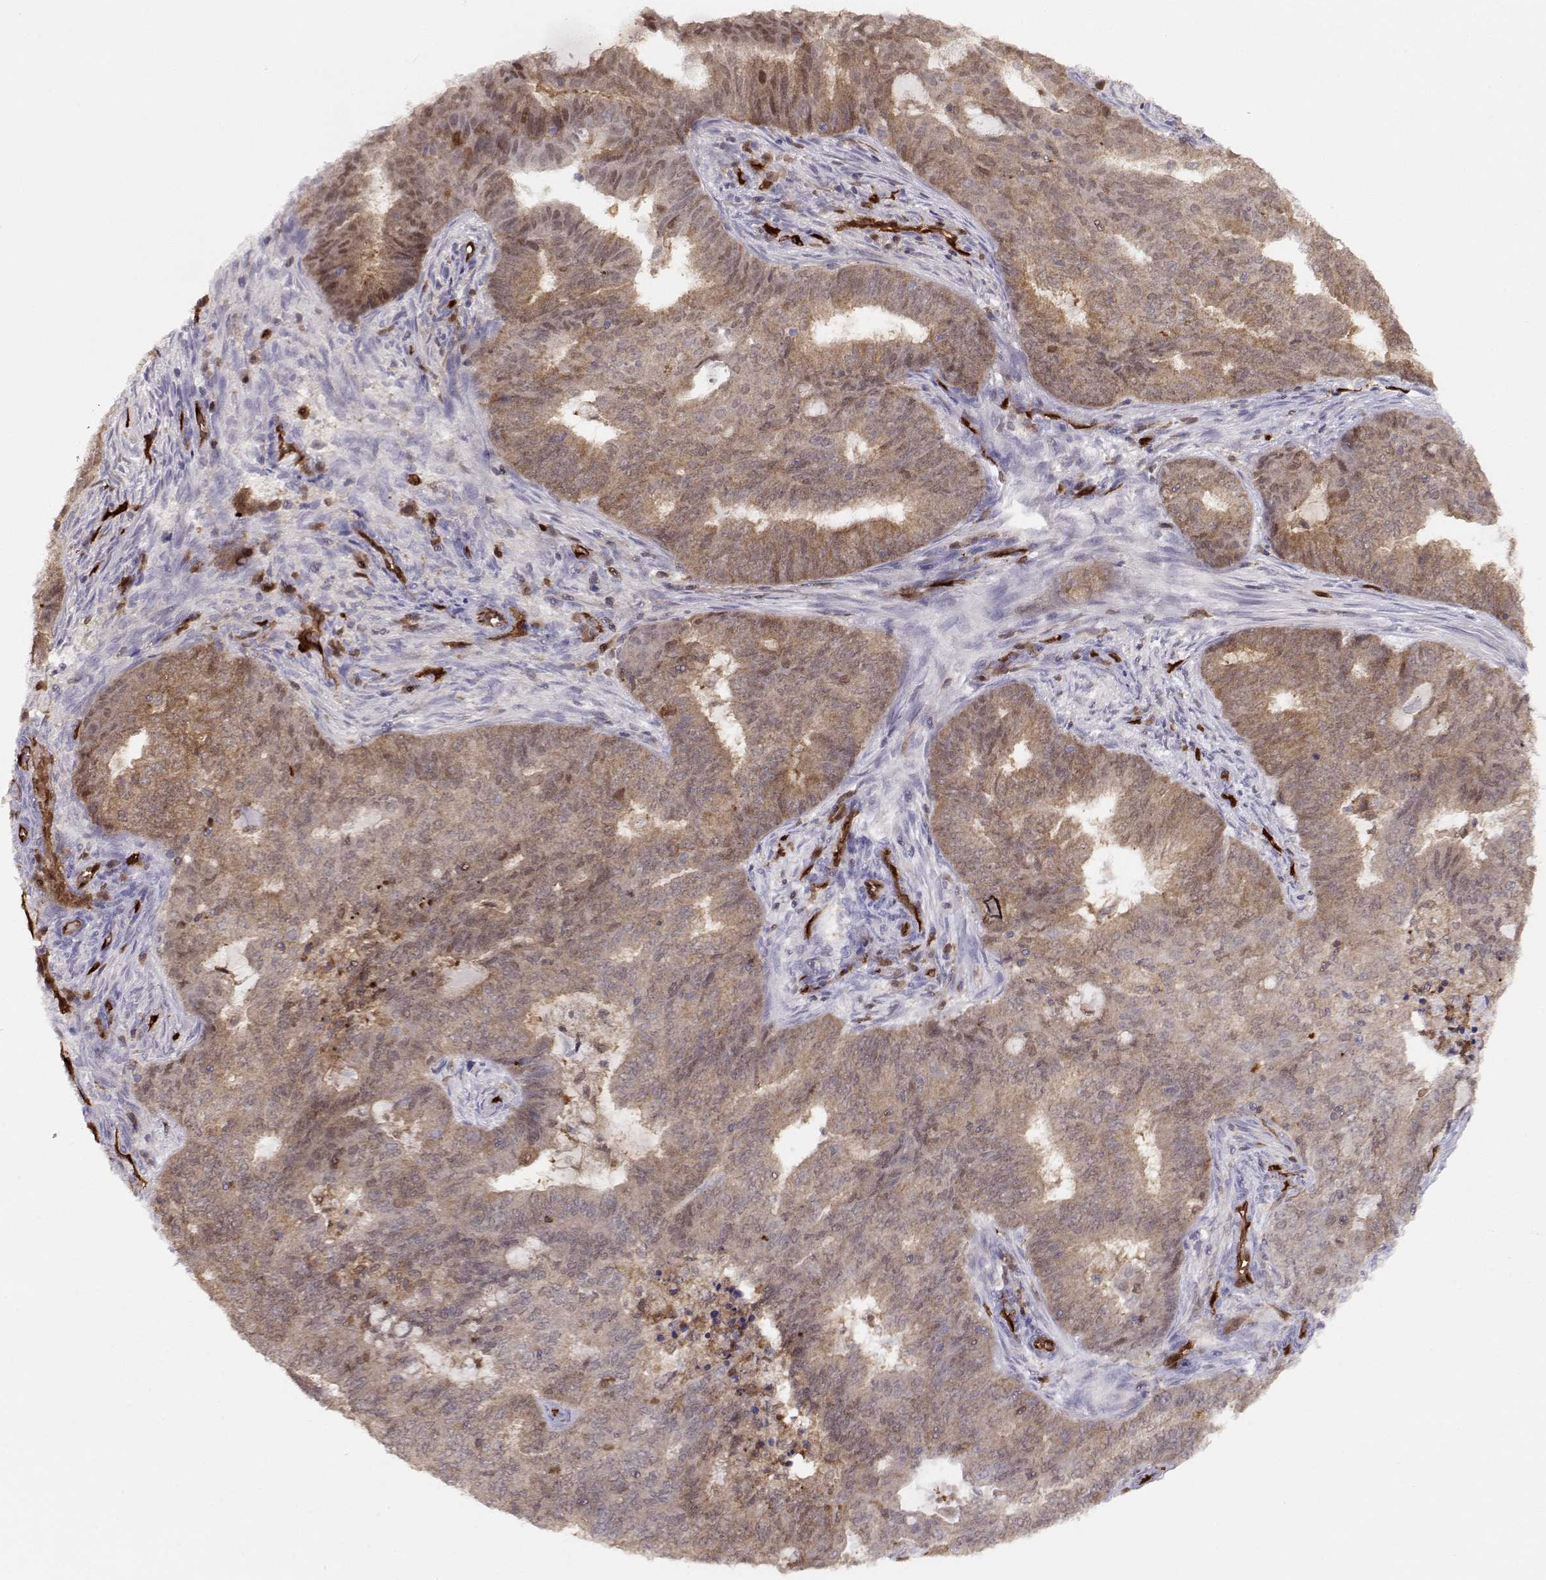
{"staining": {"intensity": "weak", "quantity": ">75%", "location": "cytoplasmic/membranous"}, "tissue": "endometrial cancer", "cell_type": "Tumor cells", "image_type": "cancer", "snomed": [{"axis": "morphology", "description": "Adenocarcinoma, NOS"}, {"axis": "topography", "description": "Endometrium"}], "caption": "About >75% of tumor cells in human endometrial cancer reveal weak cytoplasmic/membranous protein staining as visualized by brown immunohistochemical staining.", "gene": "PNP", "patient": {"sex": "female", "age": 62}}